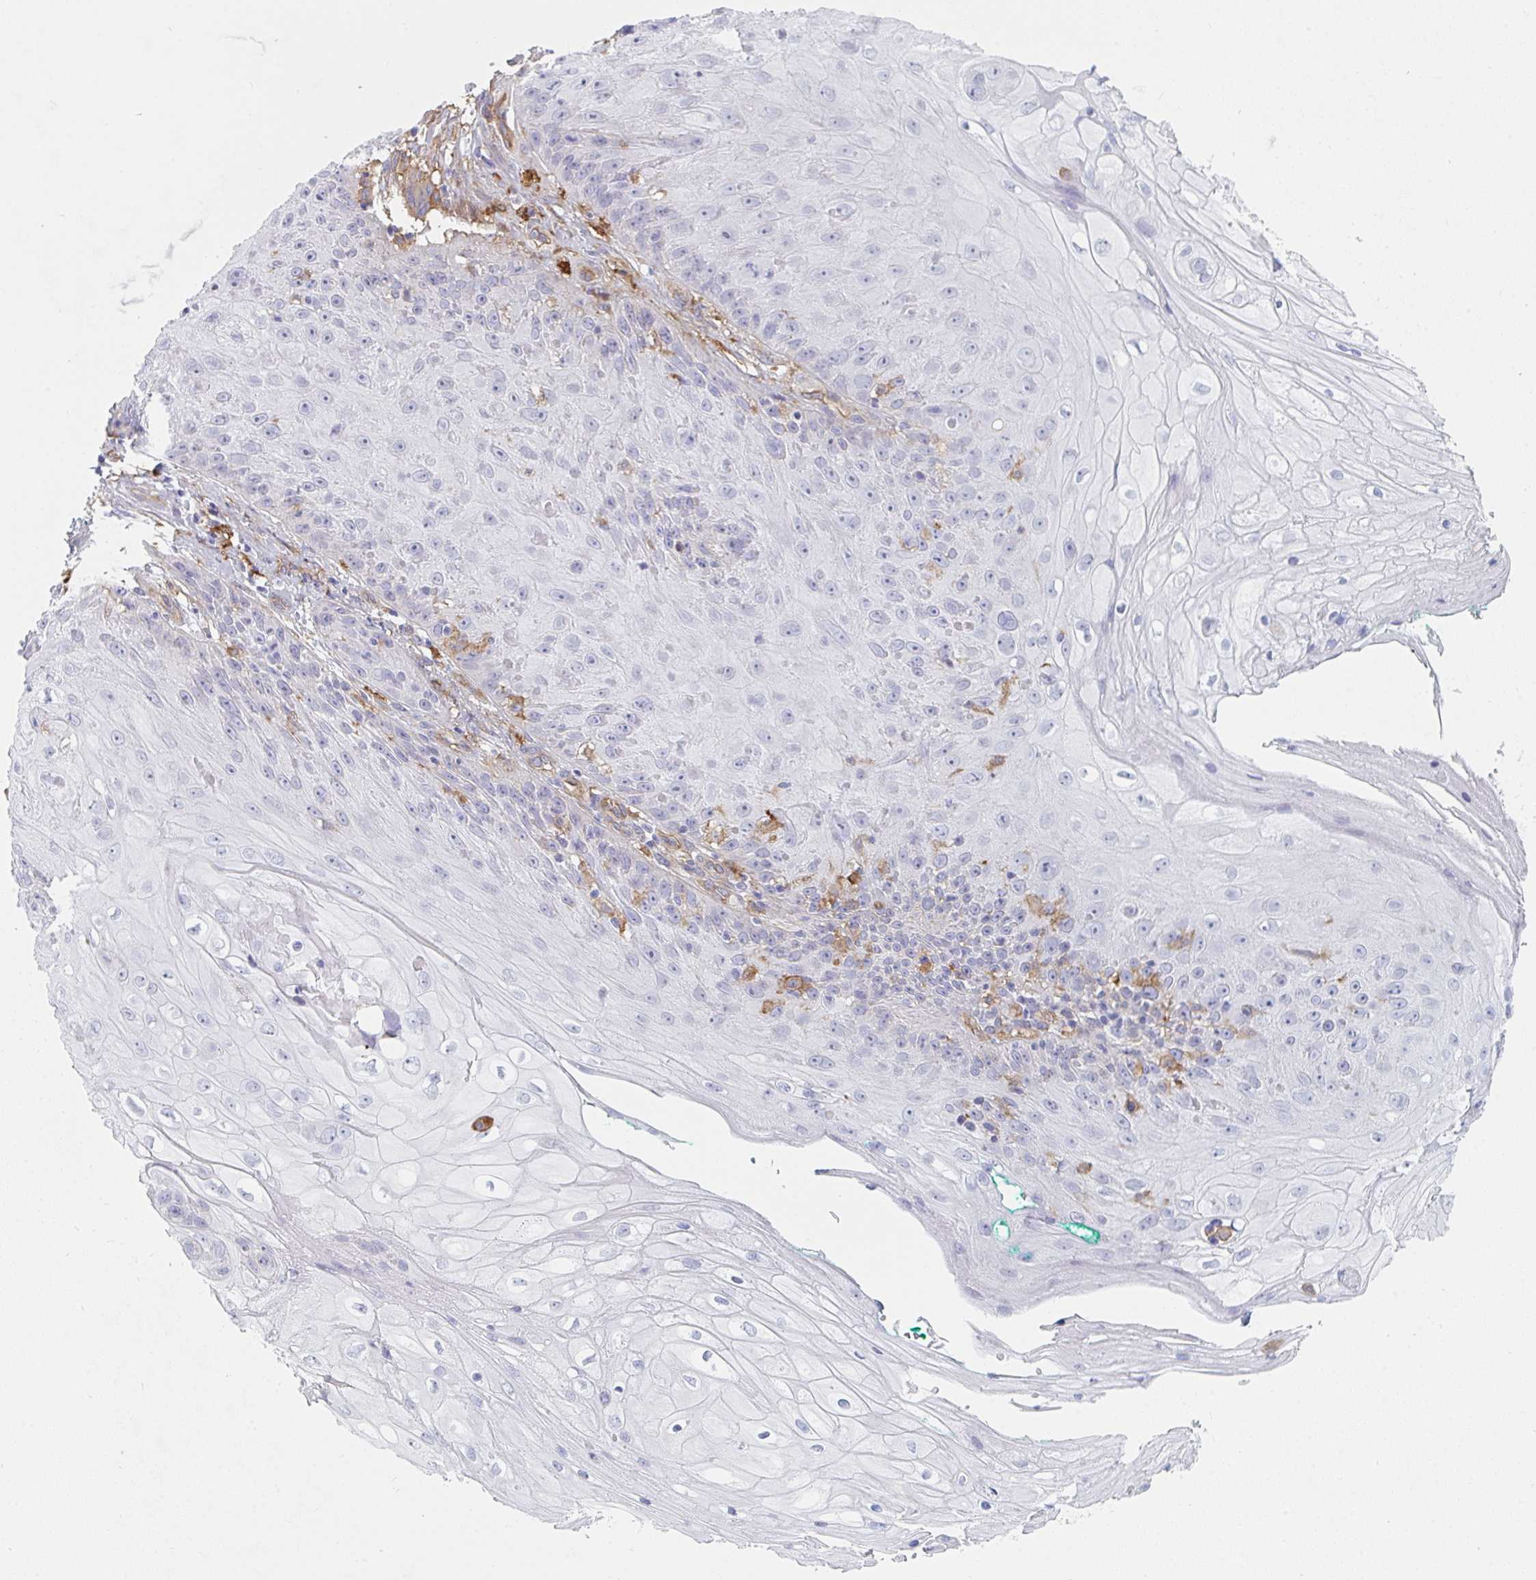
{"staining": {"intensity": "moderate", "quantity": "<25%", "location": "cytoplasmic/membranous"}, "tissue": "skin cancer", "cell_type": "Tumor cells", "image_type": "cancer", "snomed": [{"axis": "morphology", "description": "Squamous cell carcinoma, NOS"}, {"axis": "topography", "description": "Skin"}, {"axis": "topography", "description": "Vulva"}], "caption": "Tumor cells reveal moderate cytoplasmic/membranous positivity in about <25% of cells in skin squamous cell carcinoma. (Brightfield microscopy of DAB IHC at high magnification).", "gene": "DAB2", "patient": {"sex": "female", "age": 76}}